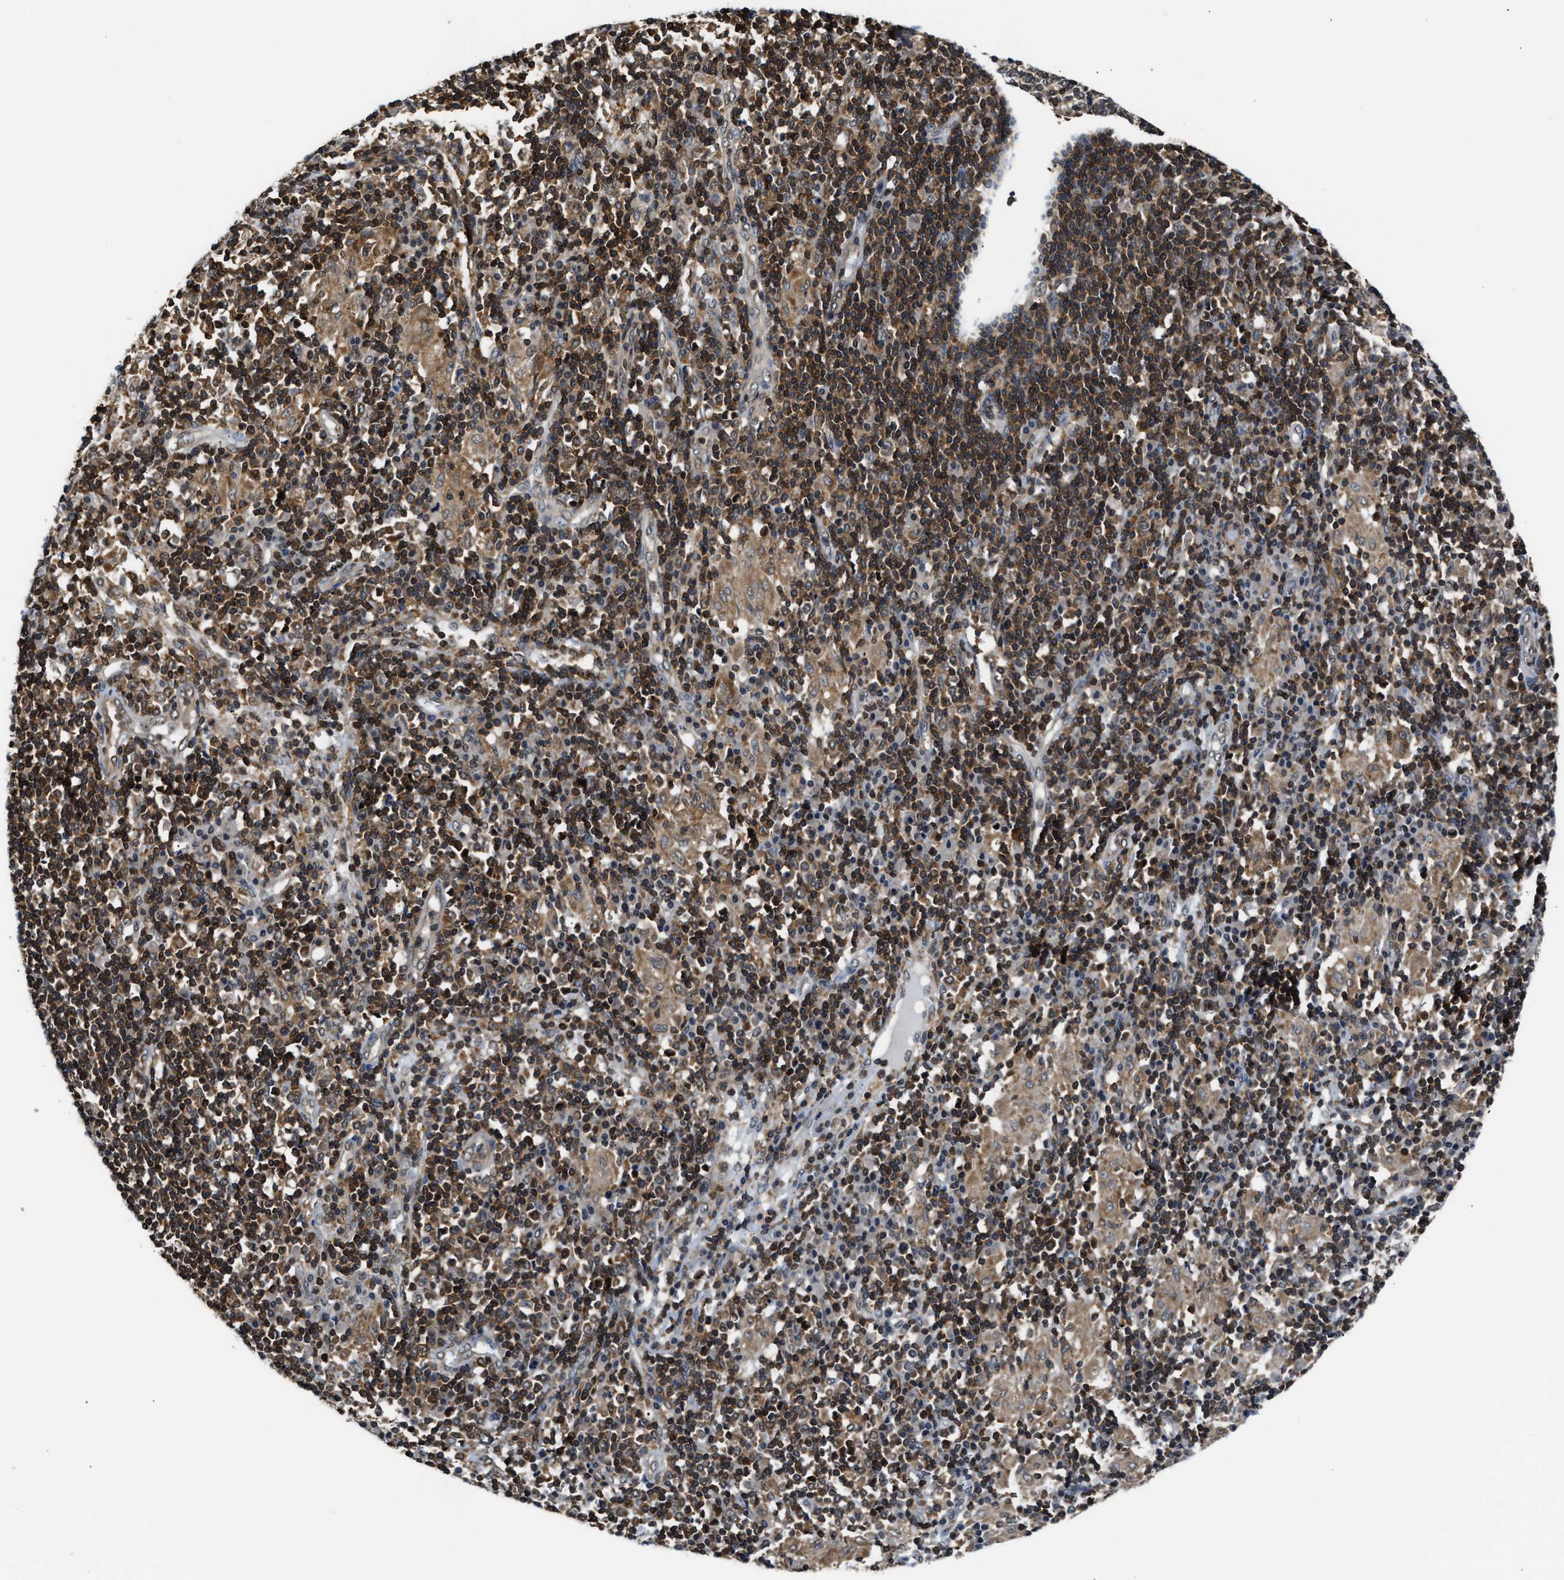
{"staining": {"intensity": "negative", "quantity": "none", "location": "none"}, "tissue": "adipose tissue", "cell_type": "Adipocytes", "image_type": "normal", "snomed": [{"axis": "morphology", "description": "Normal tissue, NOS"}, {"axis": "morphology", "description": "Adenocarcinoma, NOS"}, {"axis": "topography", "description": "Esophagus"}], "caption": "This photomicrograph is of normal adipose tissue stained with immunohistochemistry (IHC) to label a protein in brown with the nuclei are counter-stained blue. There is no staining in adipocytes. The staining is performed using DAB (3,3'-diaminobenzidine) brown chromogen with nuclei counter-stained in using hematoxylin.", "gene": "STK10", "patient": {"sex": "male", "age": 62}}